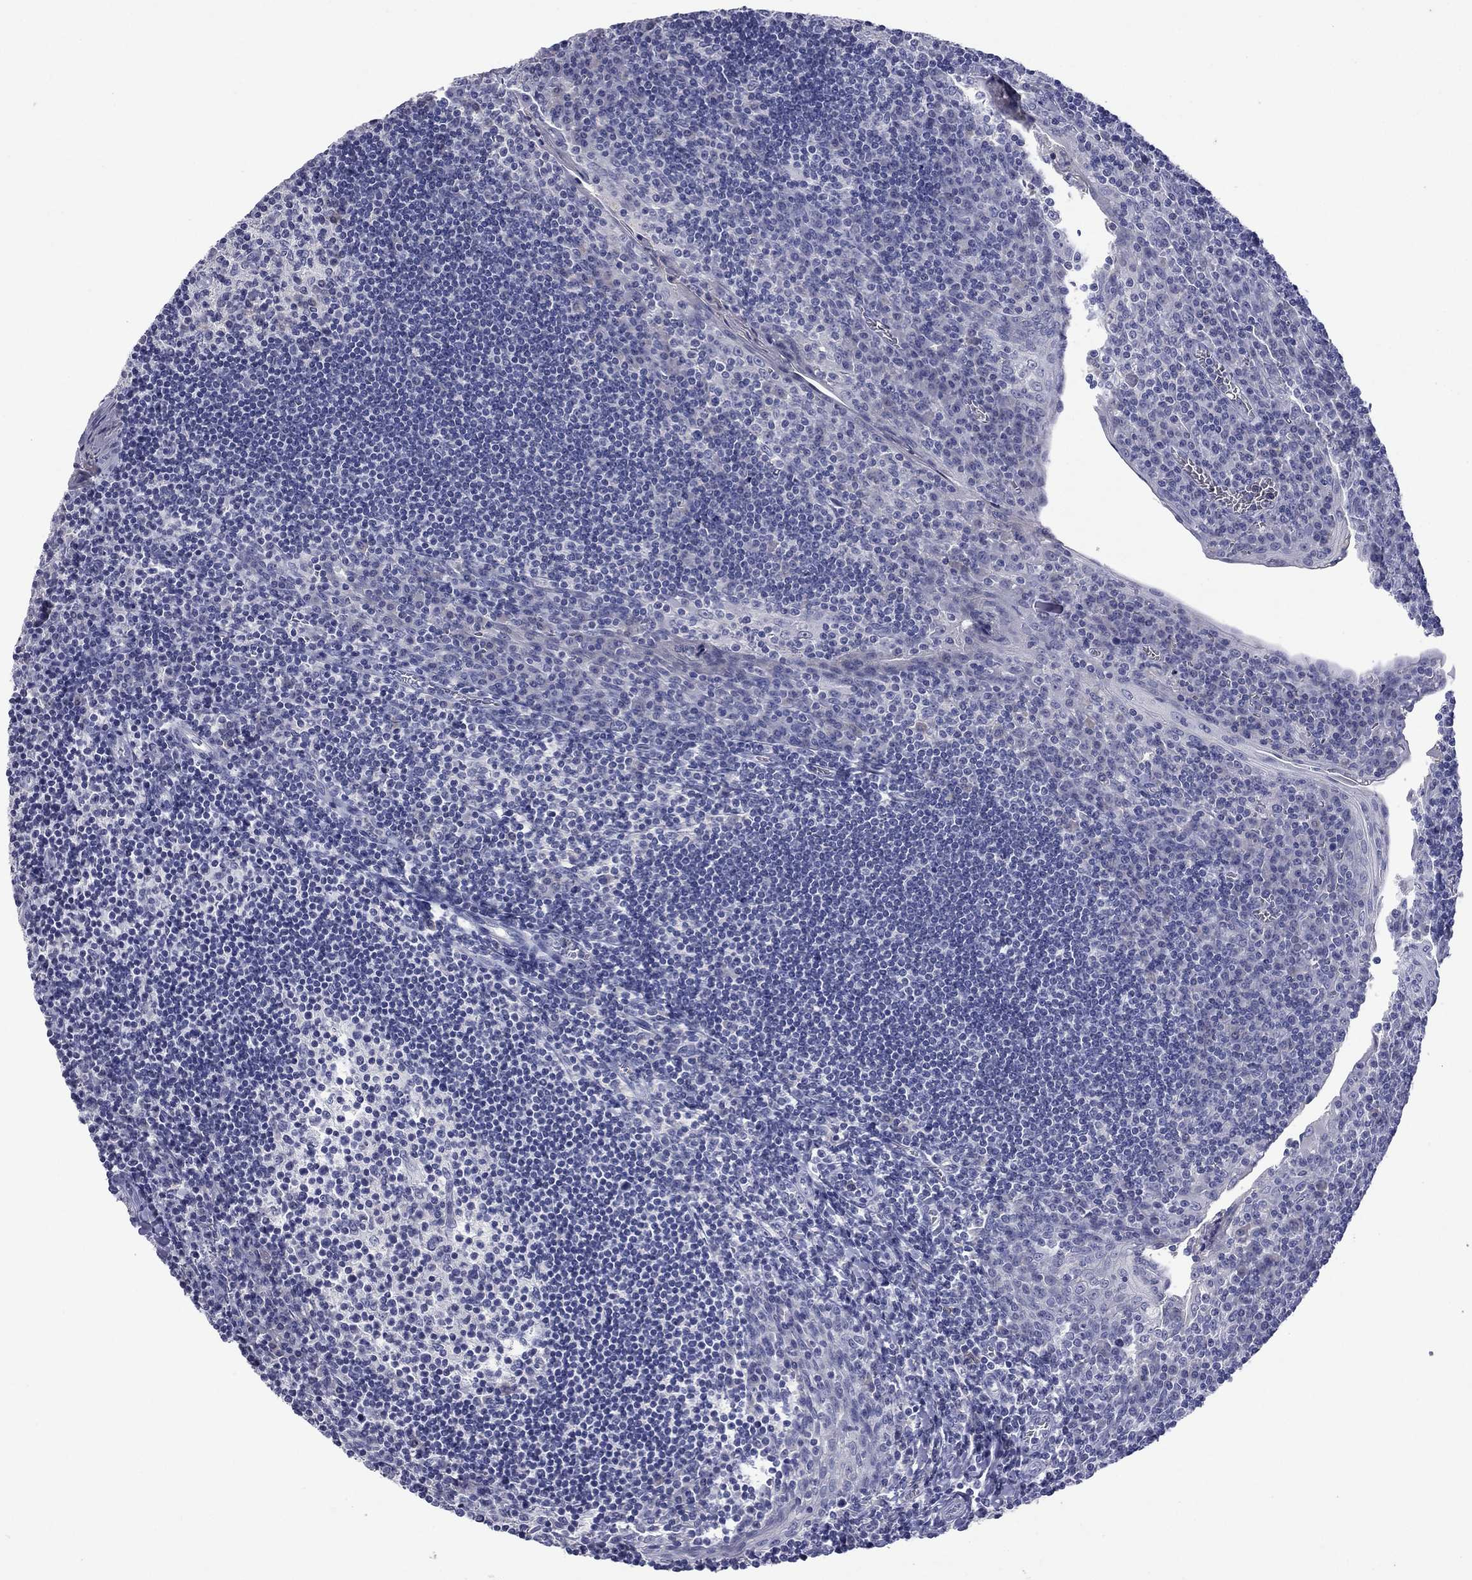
{"staining": {"intensity": "negative", "quantity": "none", "location": "none"}, "tissue": "tonsil", "cell_type": "Germinal center cells", "image_type": "normal", "snomed": [{"axis": "morphology", "description": "Normal tissue, NOS"}, {"axis": "topography", "description": "Tonsil"}], "caption": "Immunohistochemistry (IHC) of benign human tonsil demonstrates no staining in germinal center cells.", "gene": "CFAP119", "patient": {"sex": "female", "age": 12}}